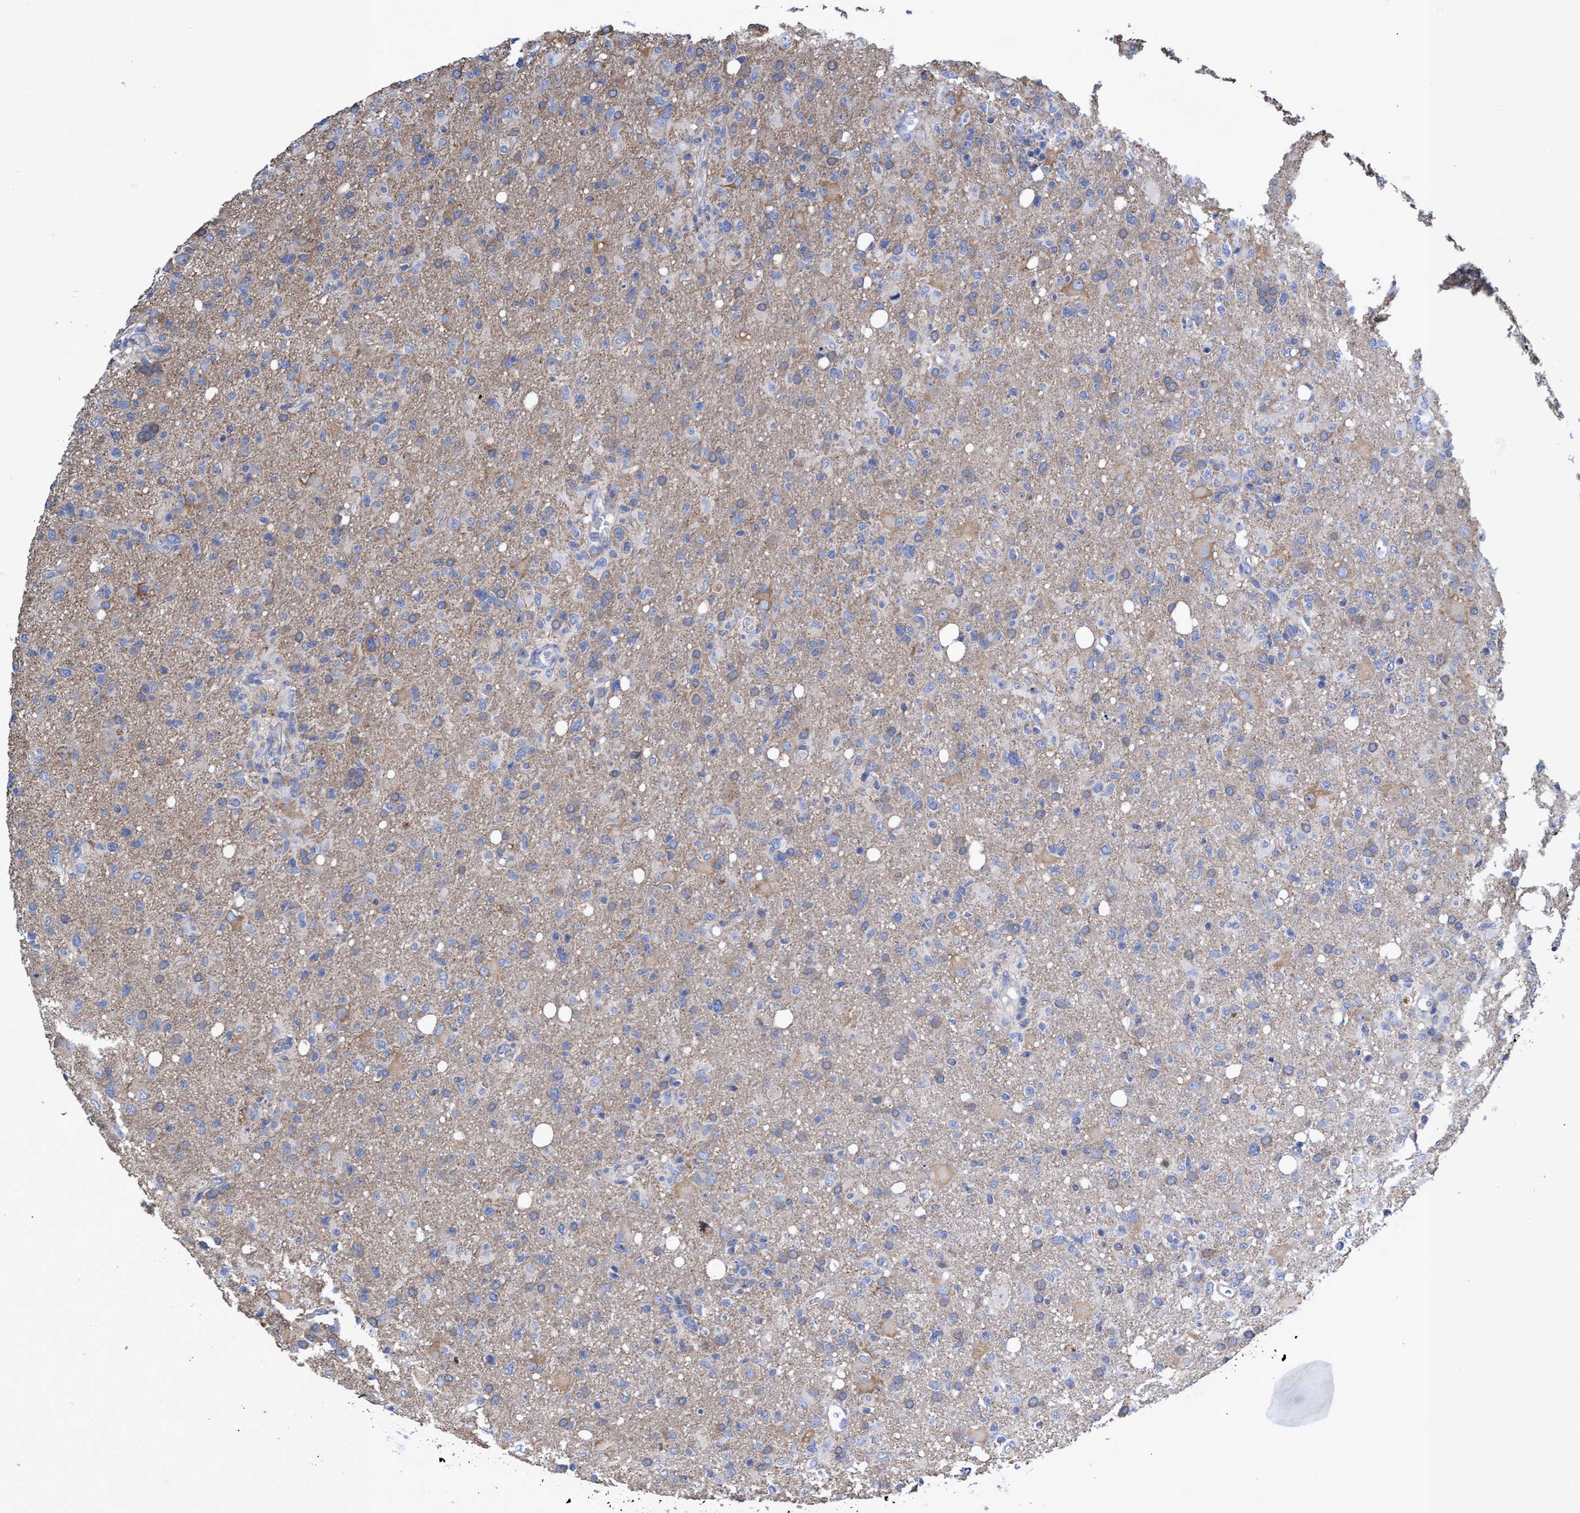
{"staining": {"intensity": "weak", "quantity": "25%-75%", "location": "cytoplasmic/membranous"}, "tissue": "glioma", "cell_type": "Tumor cells", "image_type": "cancer", "snomed": [{"axis": "morphology", "description": "Glioma, malignant, High grade"}, {"axis": "topography", "description": "Brain"}], "caption": "The micrograph displays staining of glioma, revealing weak cytoplasmic/membranous protein expression (brown color) within tumor cells.", "gene": "ZNF750", "patient": {"sex": "female", "age": 57}}